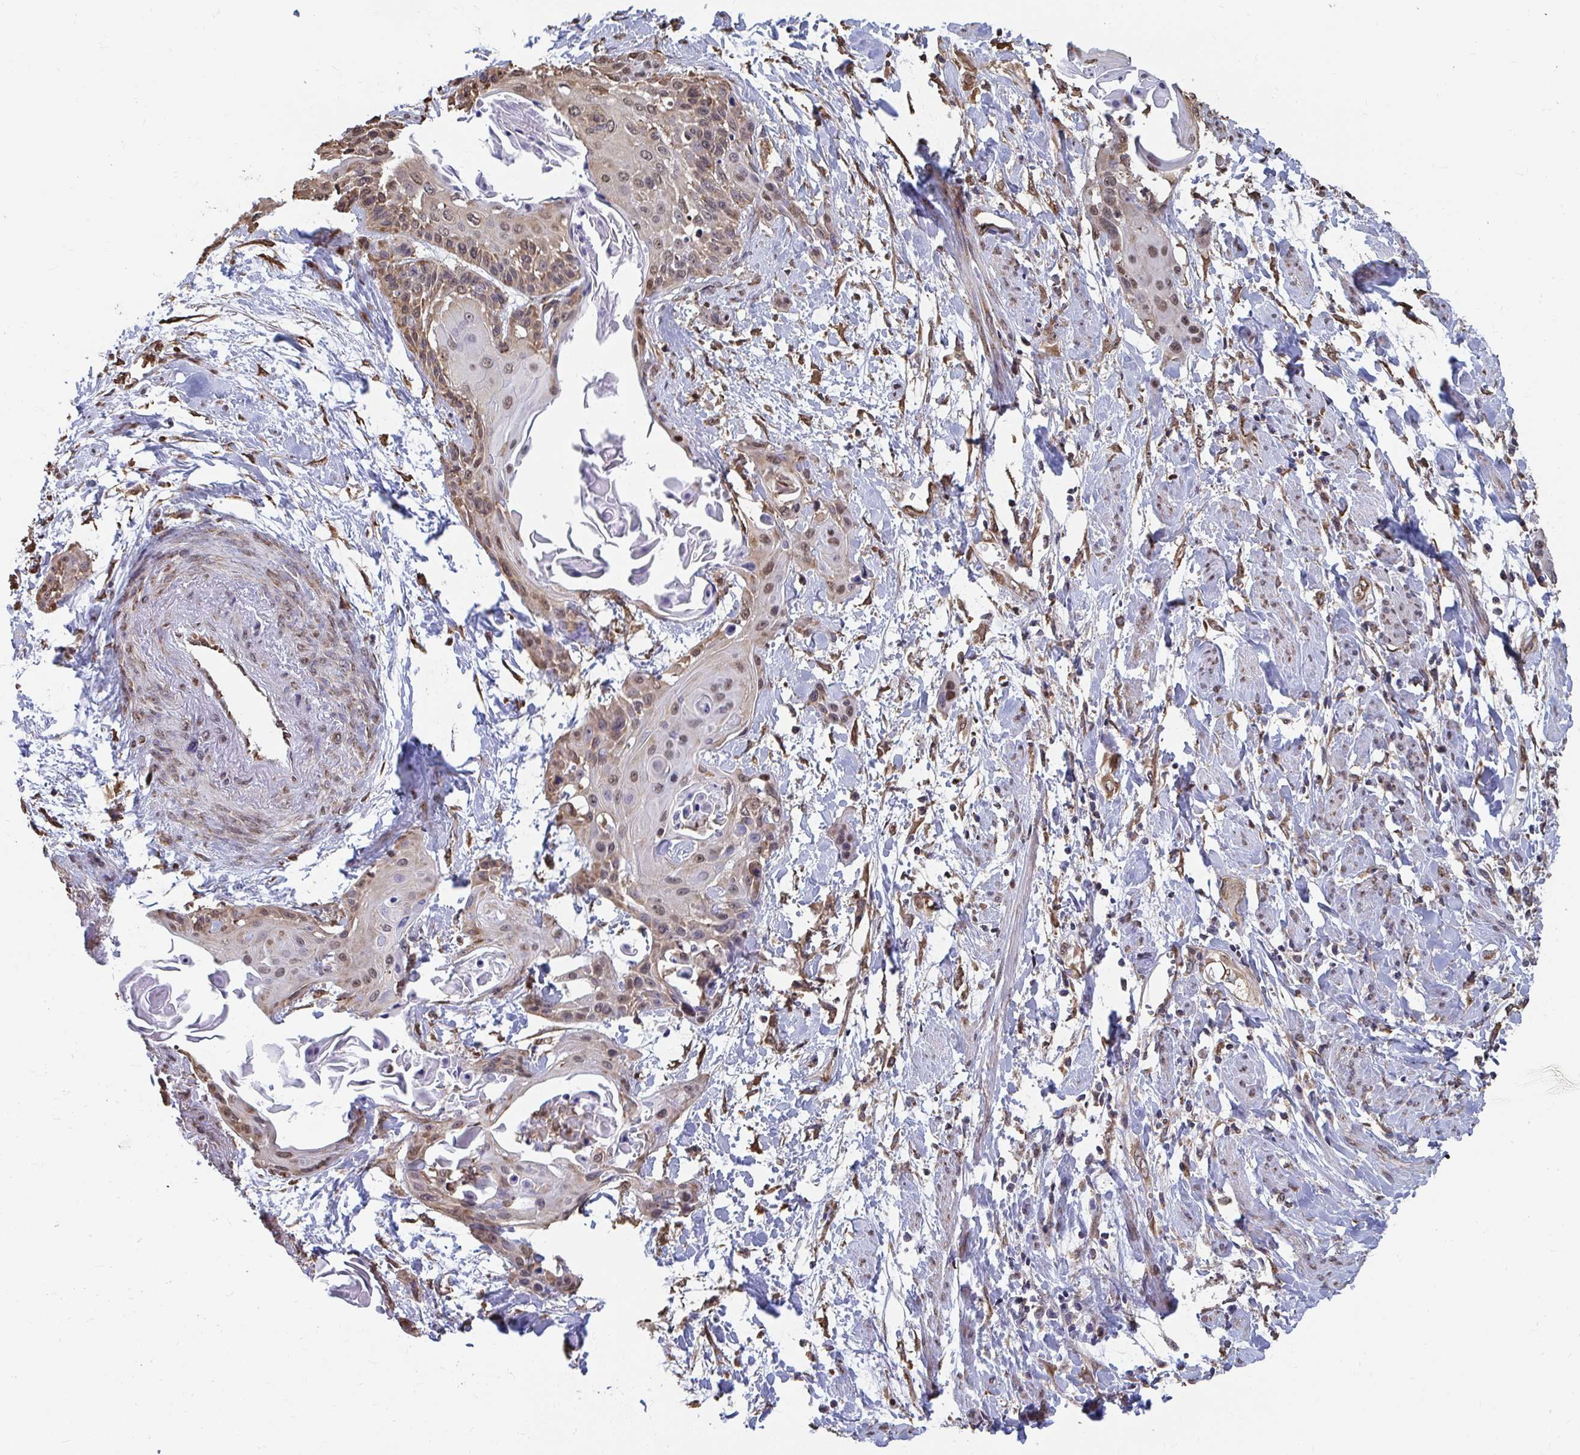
{"staining": {"intensity": "weak", "quantity": "25%-75%", "location": "cytoplasmic/membranous,nuclear"}, "tissue": "cervical cancer", "cell_type": "Tumor cells", "image_type": "cancer", "snomed": [{"axis": "morphology", "description": "Squamous cell carcinoma, NOS"}, {"axis": "topography", "description": "Cervix"}], "caption": "A photomicrograph of human cervical squamous cell carcinoma stained for a protein reveals weak cytoplasmic/membranous and nuclear brown staining in tumor cells. The staining was performed using DAB (3,3'-diaminobenzidine) to visualize the protein expression in brown, while the nuclei were stained in blue with hematoxylin (Magnification: 20x).", "gene": "SYNCRIP", "patient": {"sex": "female", "age": 57}}